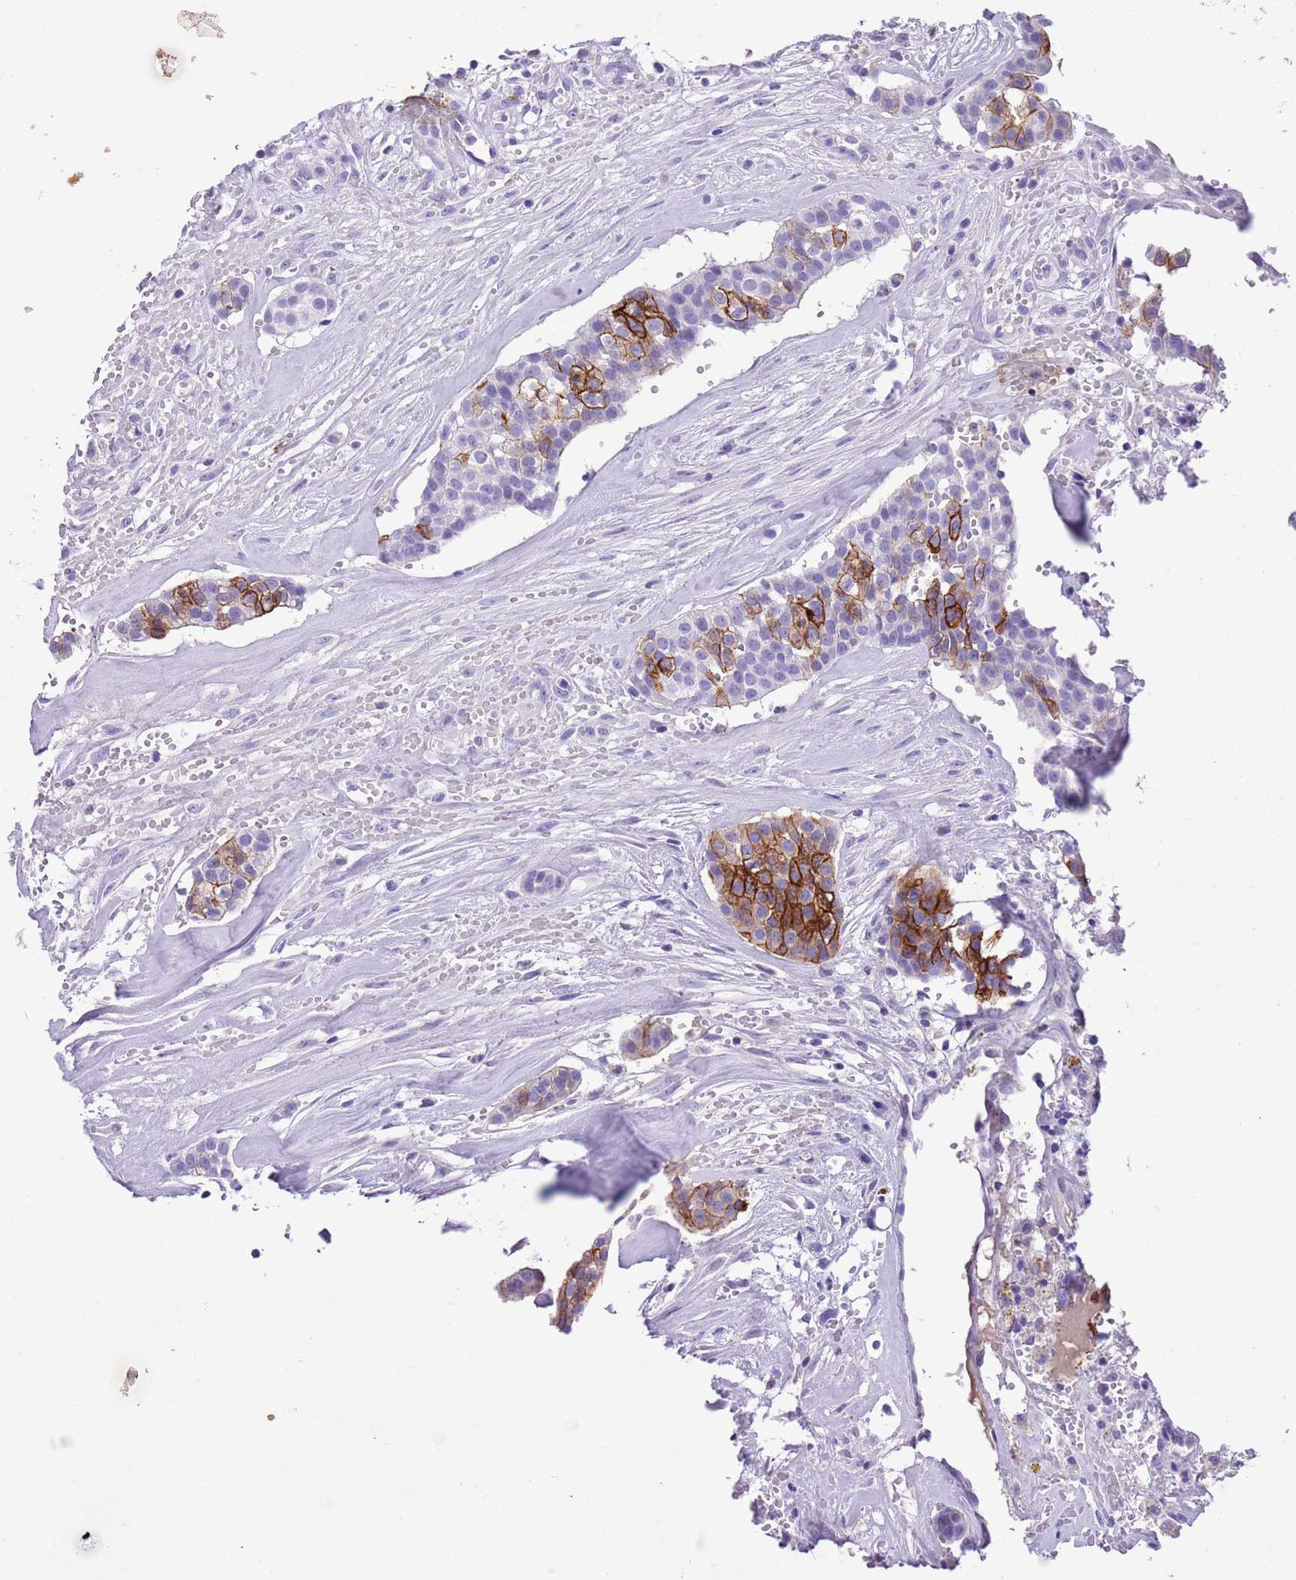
{"staining": {"intensity": "moderate", "quantity": "25%-75%", "location": "cytoplasmic/membranous"}, "tissue": "head and neck cancer", "cell_type": "Tumor cells", "image_type": "cancer", "snomed": [{"axis": "morphology", "description": "Adenocarcinoma, NOS"}, {"axis": "topography", "description": "Head-Neck"}], "caption": "A histopathology image showing moderate cytoplasmic/membranous expression in about 25%-75% of tumor cells in head and neck cancer (adenocarcinoma), as visualized by brown immunohistochemical staining.", "gene": "TBC1D10B", "patient": {"sex": "male", "age": 81}}